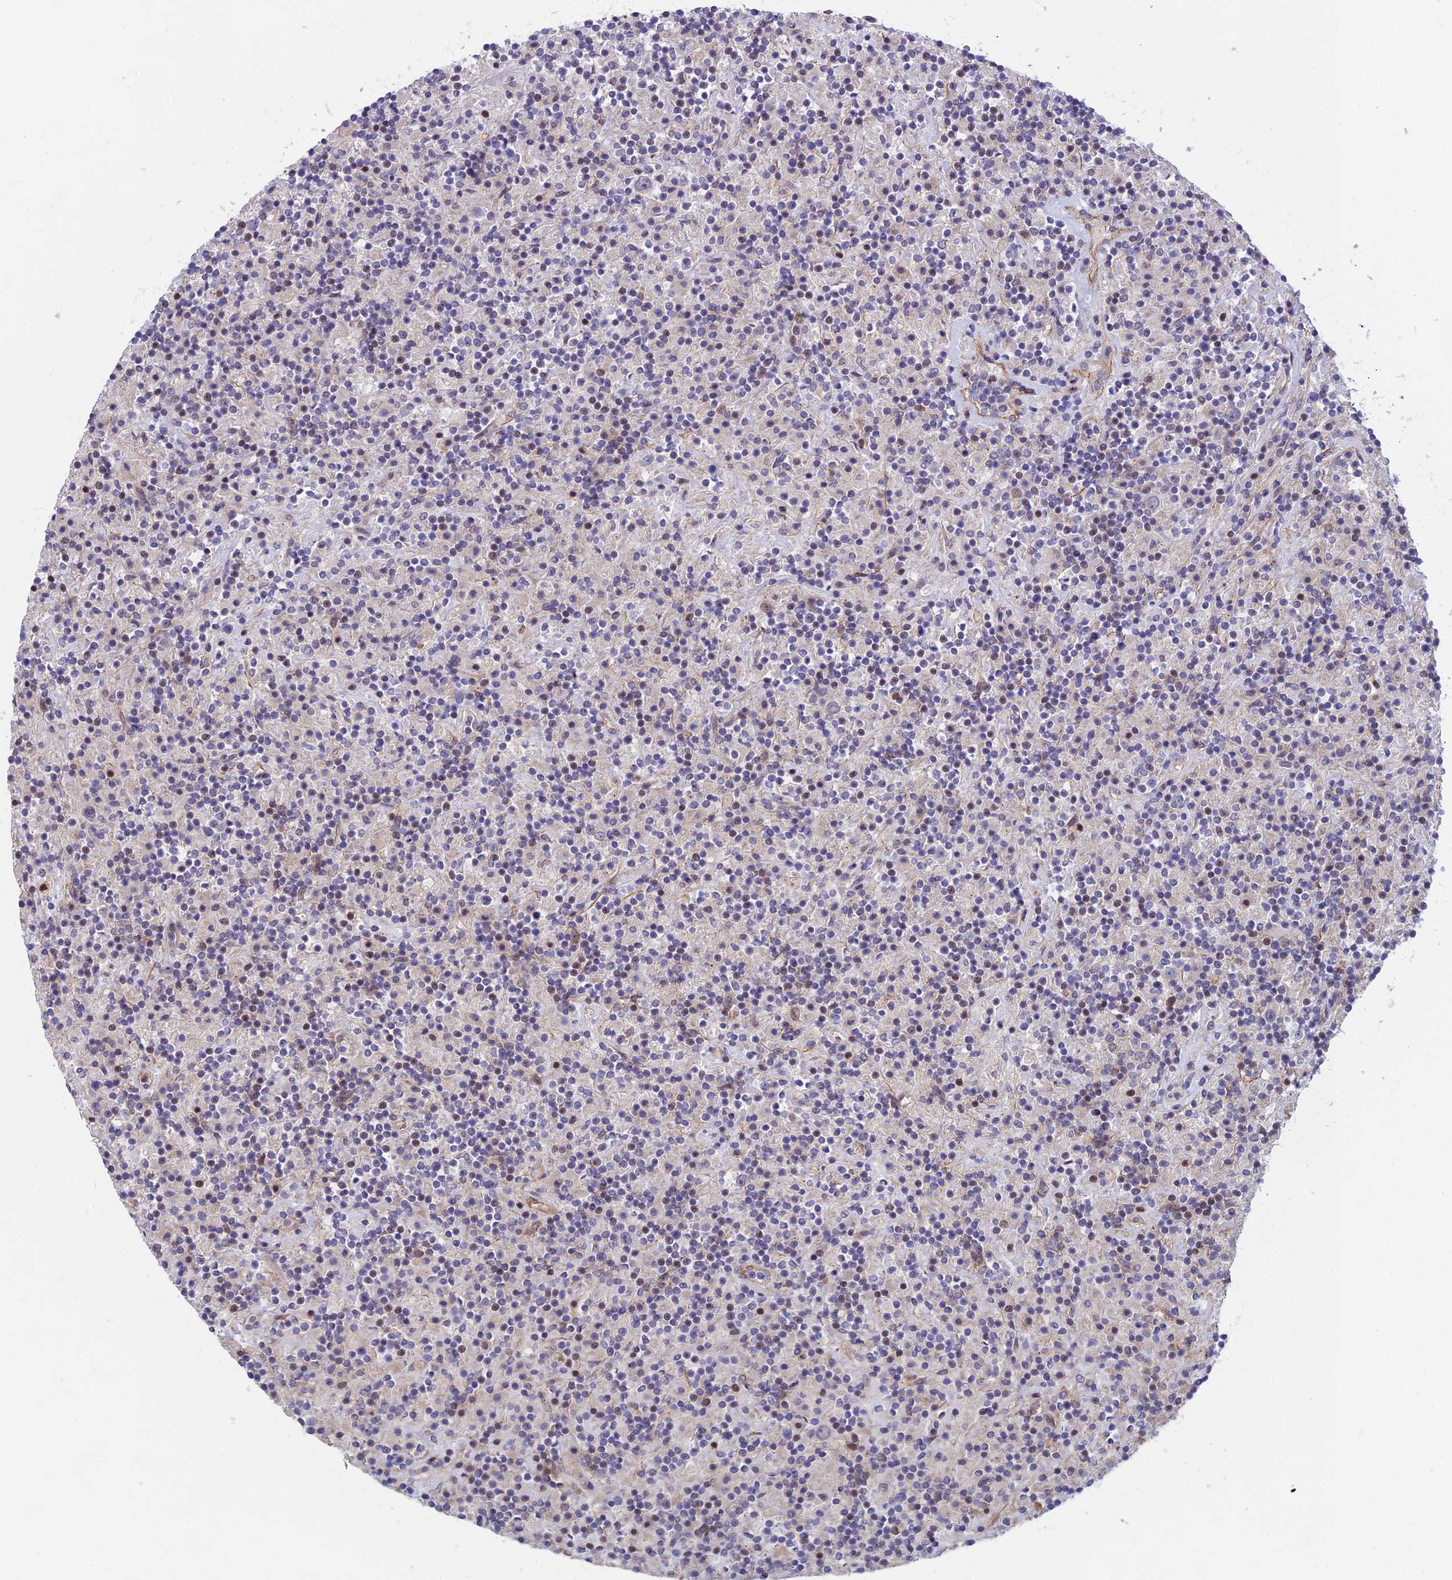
{"staining": {"intensity": "negative", "quantity": "none", "location": "none"}, "tissue": "lymphoma", "cell_type": "Tumor cells", "image_type": "cancer", "snomed": [{"axis": "morphology", "description": "Hodgkin's disease, NOS"}, {"axis": "topography", "description": "Lymph node"}], "caption": "Protein analysis of lymphoma shows no significant positivity in tumor cells. Brightfield microscopy of immunohistochemistry stained with DAB (brown) and hematoxylin (blue), captured at high magnification.", "gene": "RHBDL2", "patient": {"sex": "male", "age": 70}}